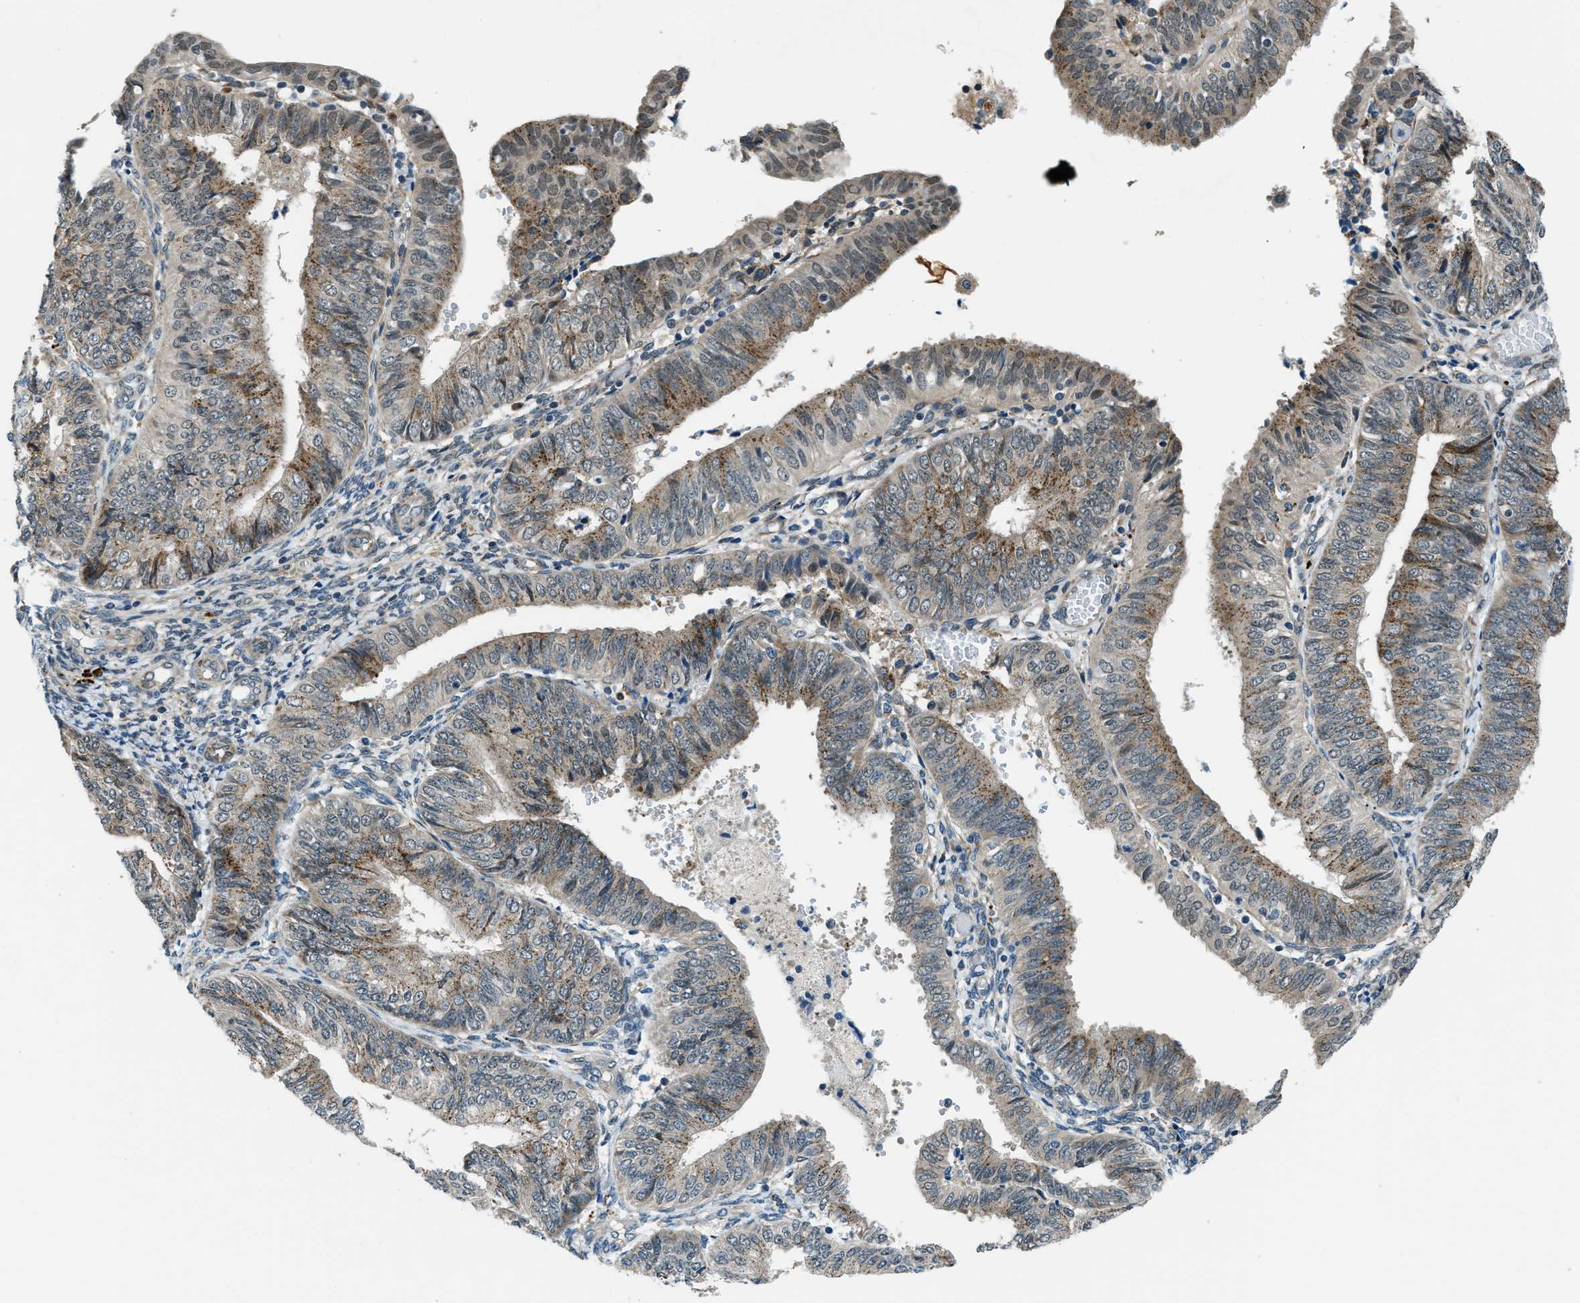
{"staining": {"intensity": "moderate", "quantity": "25%-75%", "location": "cytoplasmic/membranous"}, "tissue": "endometrial cancer", "cell_type": "Tumor cells", "image_type": "cancer", "snomed": [{"axis": "morphology", "description": "Adenocarcinoma, NOS"}, {"axis": "topography", "description": "Endometrium"}], "caption": "This histopathology image displays IHC staining of human endometrial cancer (adenocarcinoma), with medium moderate cytoplasmic/membranous positivity in about 25%-75% of tumor cells.", "gene": "GINM1", "patient": {"sex": "female", "age": 58}}